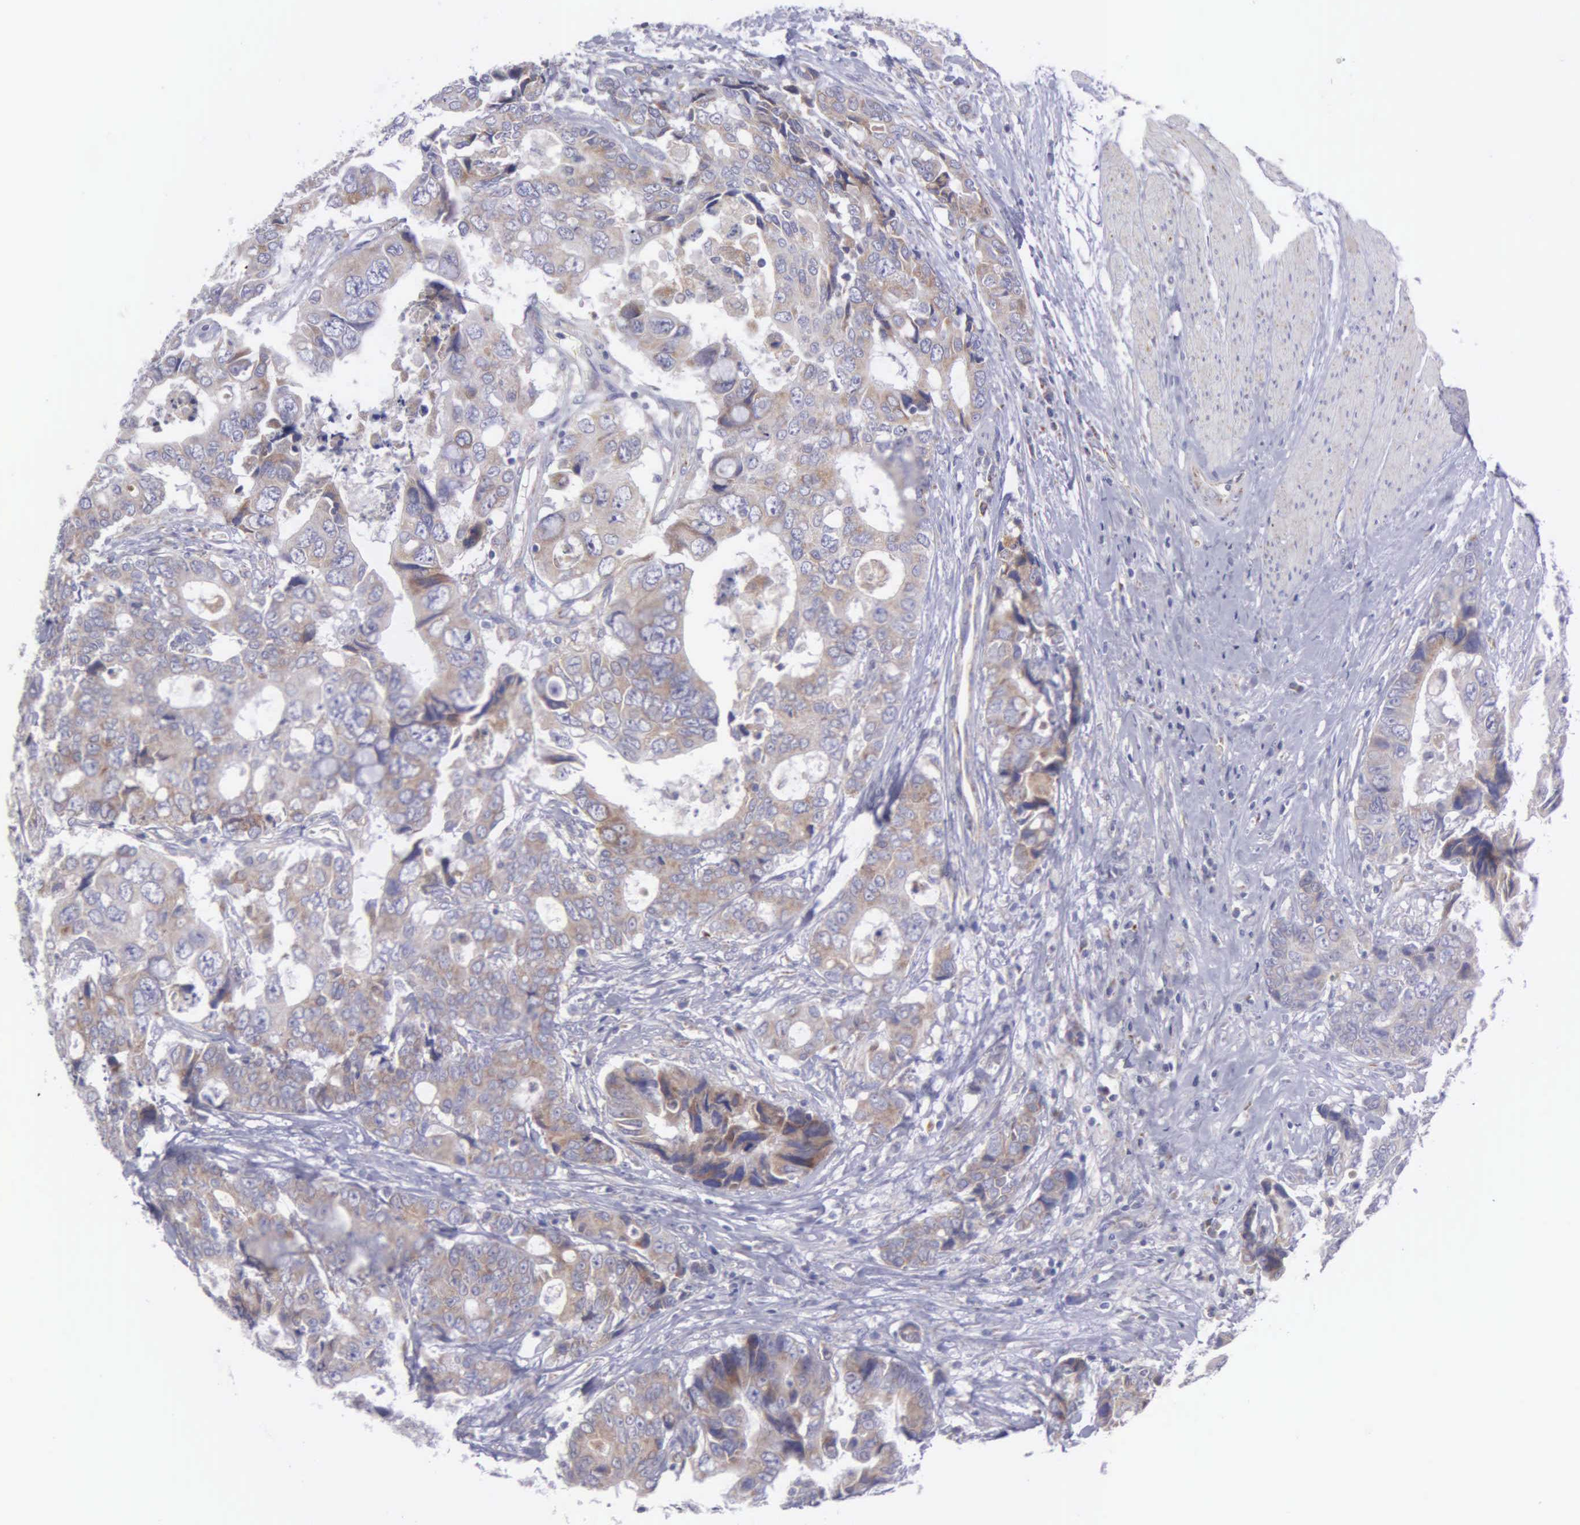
{"staining": {"intensity": "moderate", "quantity": "25%-75%", "location": "cytoplasmic/membranous"}, "tissue": "colorectal cancer", "cell_type": "Tumor cells", "image_type": "cancer", "snomed": [{"axis": "morphology", "description": "Adenocarcinoma, NOS"}, {"axis": "topography", "description": "Rectum"}], "caption": "A brown stain shows moderate cytoplasmic/membranous positivity of a protein in human adenocarcinoma (colorectal) tumor cells. The protein is stained brown, and the nuclei are stained in blue (DAB (3,3'-diaminobenzidine) IHC with brightfield microscopy, high magnification).", "gene": "SYNJ2BP", "patient": {"sex": "female", "age": 67}}